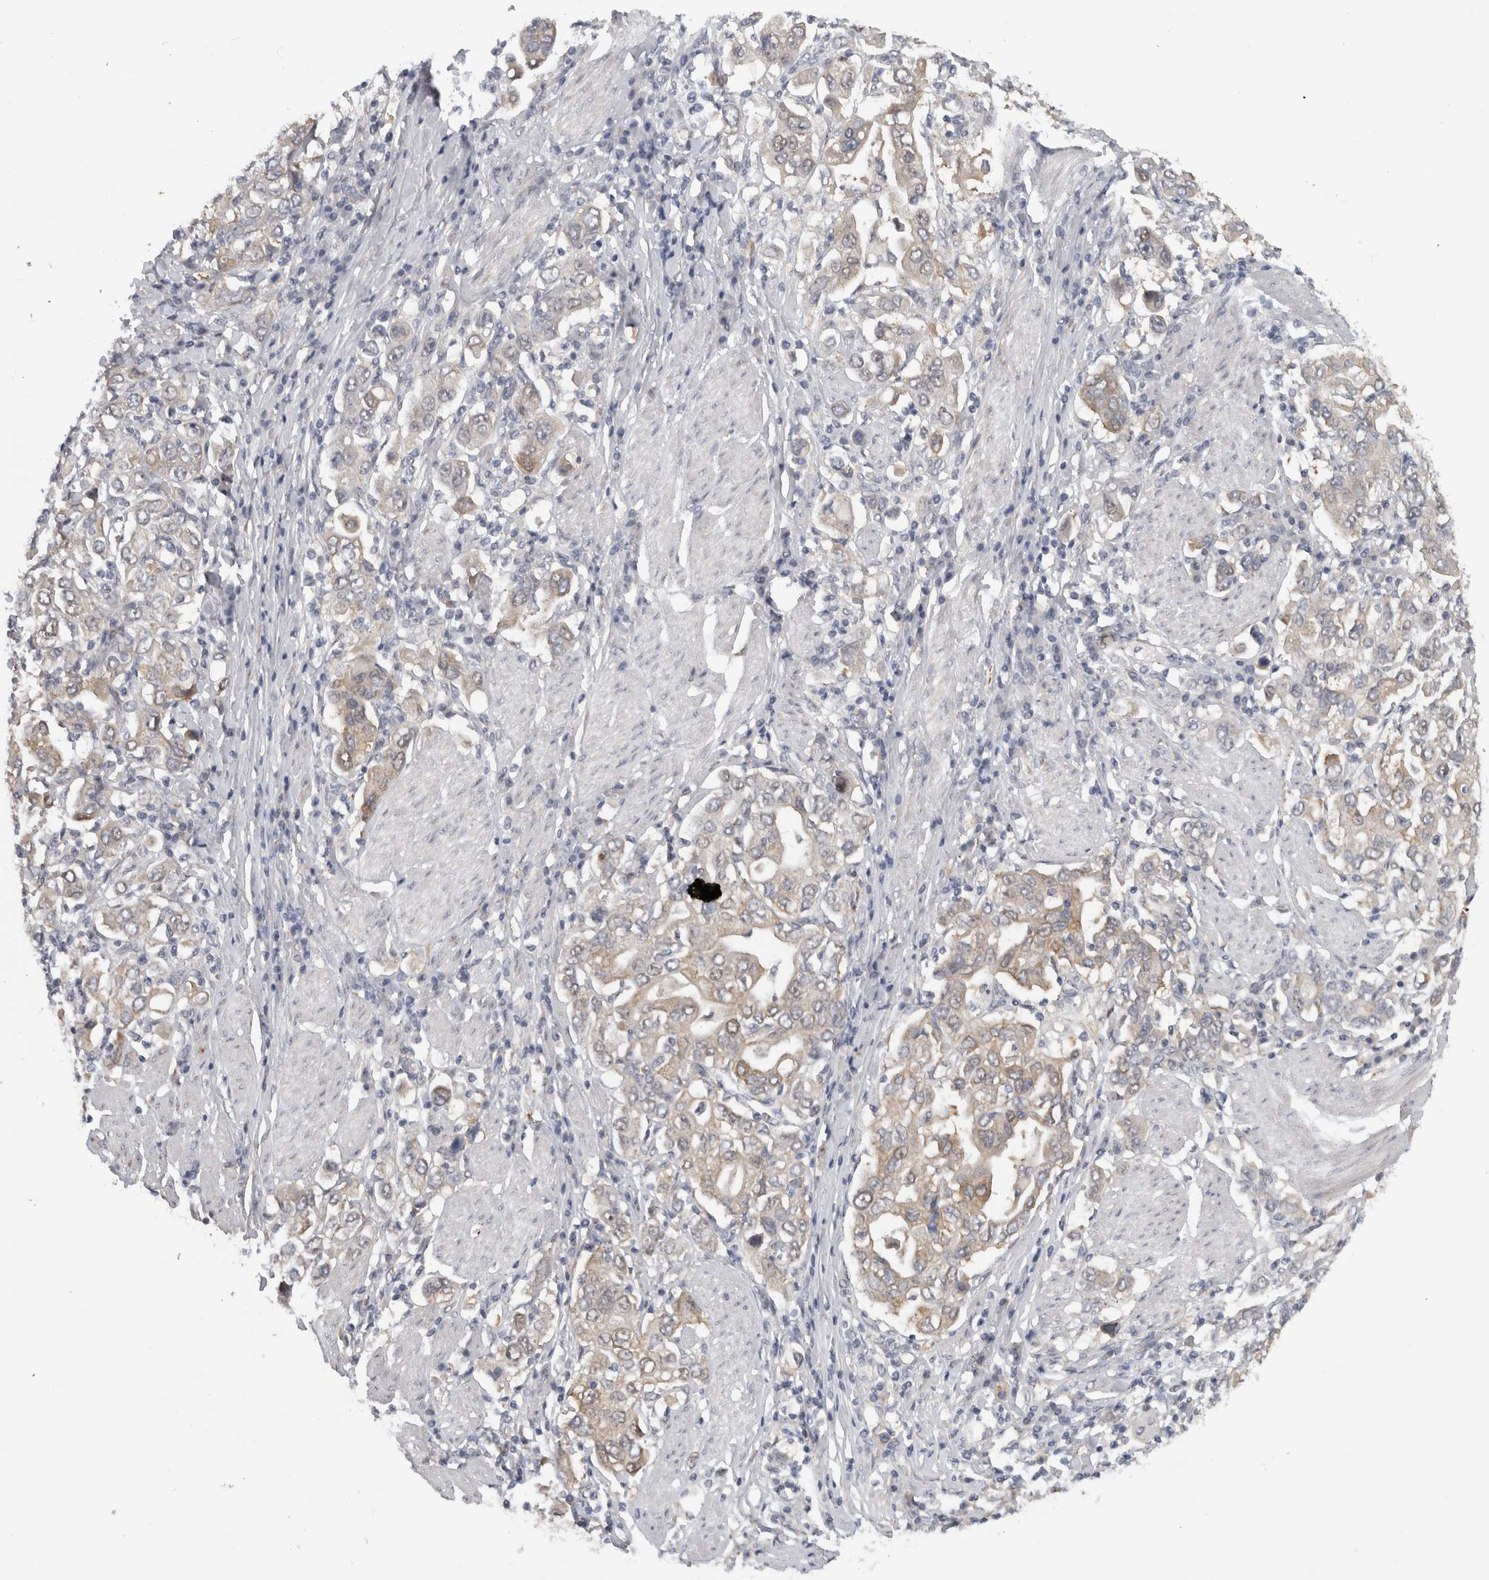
{"staining": {"intensity": "weak", "quantity": ">75%", "location": "cytoplasmic/membranous"}, "tissue": "stomach cancer", "cell_type": "Tumor cells", "image_type": "cancer", "snomed": [{"axis": "morphology", "description": "Adenocarcinoma, NOS"}, {"axis": "topography", "description": "Stomach, upper"}], "caption": "Brown immunohistochemical staining in adenocarcinoma (stomach) shows weak cytoplasmic/membranous positivity in approximately >75% of tumor cells.", "gene": "DYRK2", "patient": {"sex": "male", "age": 62}}